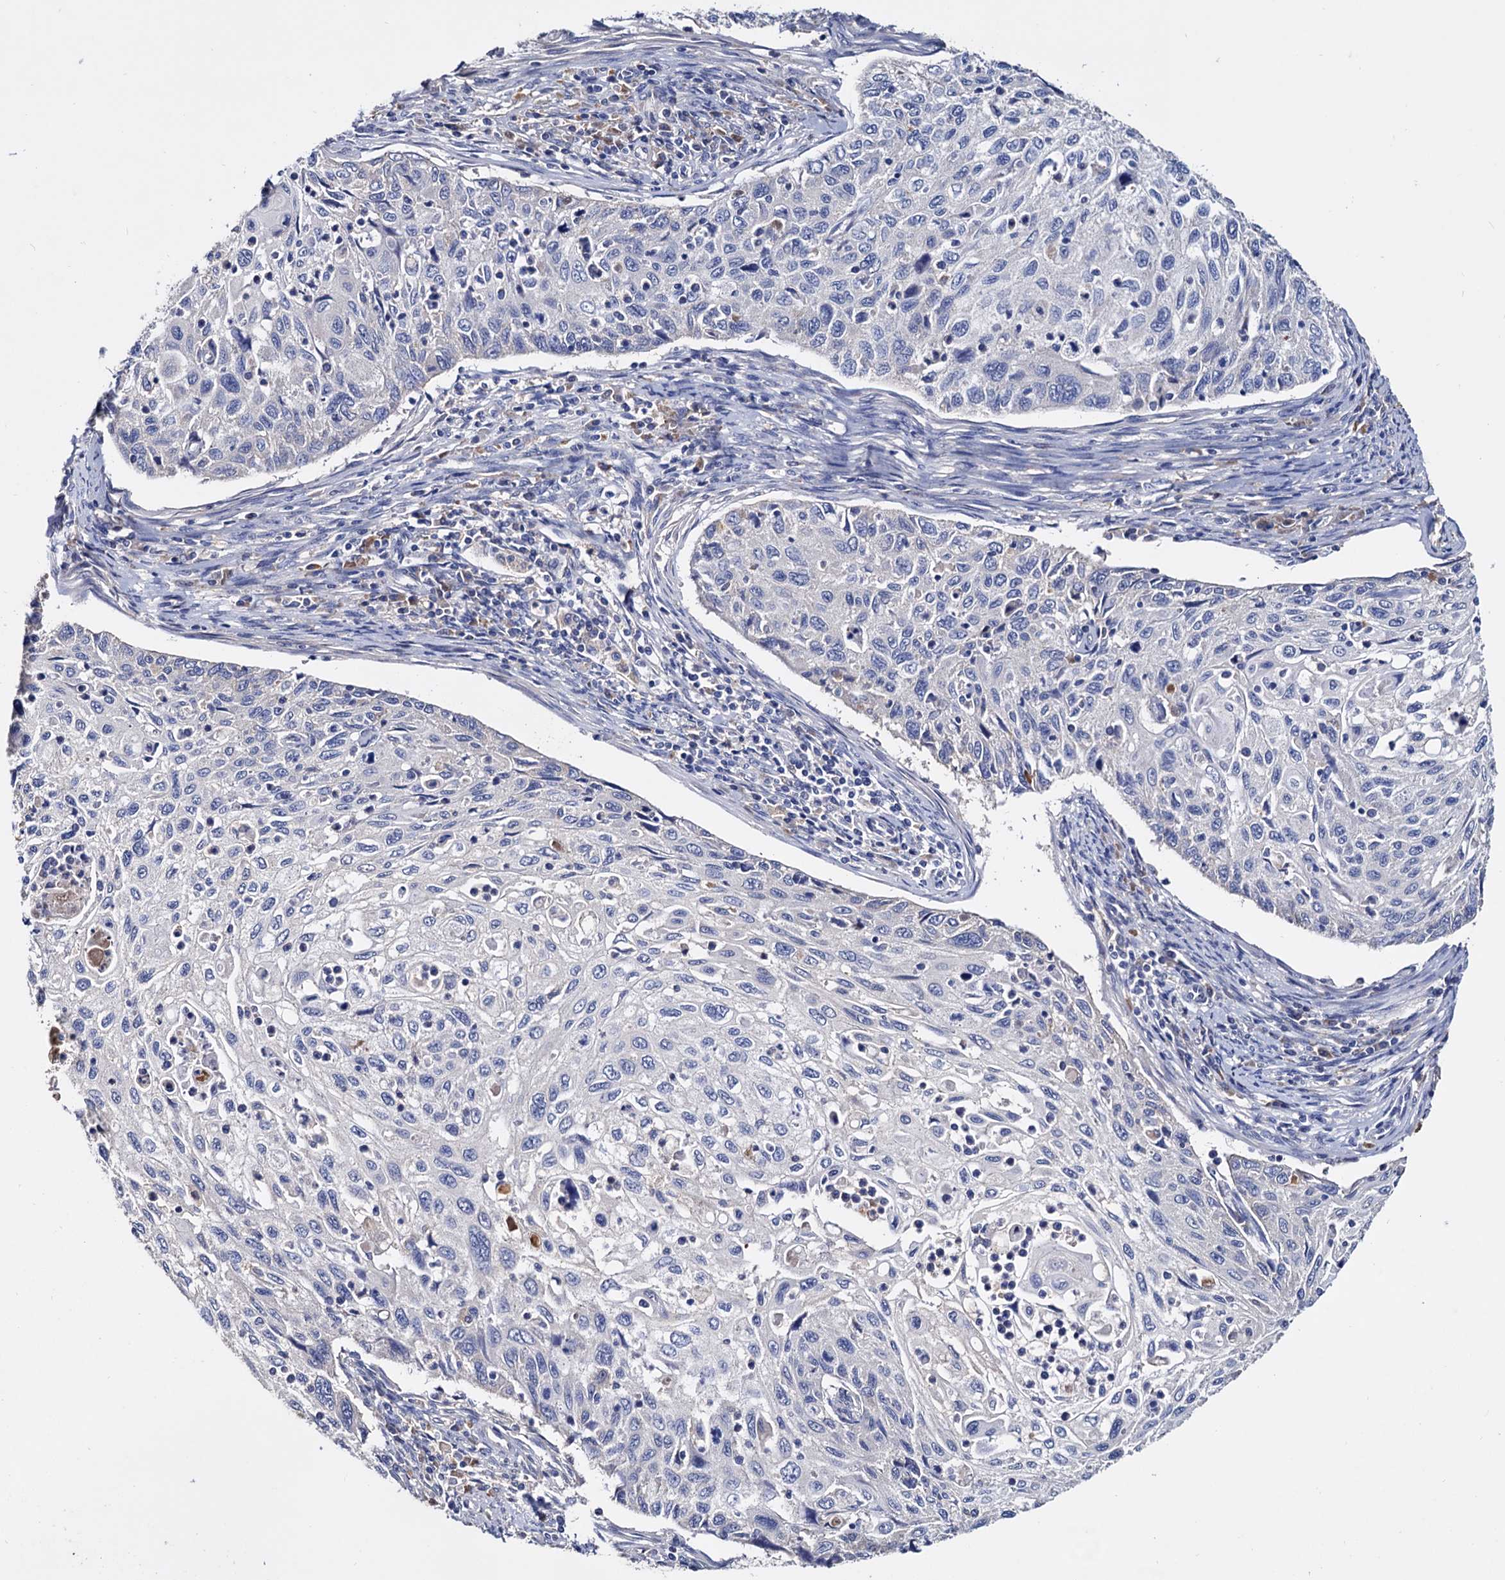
{"staining": {"intensity": "negative", "quantity": "none", "location": "none"}, "tissue": "cervical cancer", "cell_type": "Tumor cells", "image_type": "cancer", "snomed": [{"axis": "morphology", "description": "Squamous cell carcinoma, NOS"}, {"axis": "topography", "description": "Cervix"}], "caption": "Immunohistochemistry (IHC) photomicrograph of neoplastic tissue: human cervical squamous cell carcinoma stained with DAB (3,3'-diaminobenzidine) displays no significant protein expression in tumor cells.", "gene": "NPAS4", "patient": {"sex": "female", "age": 70}}